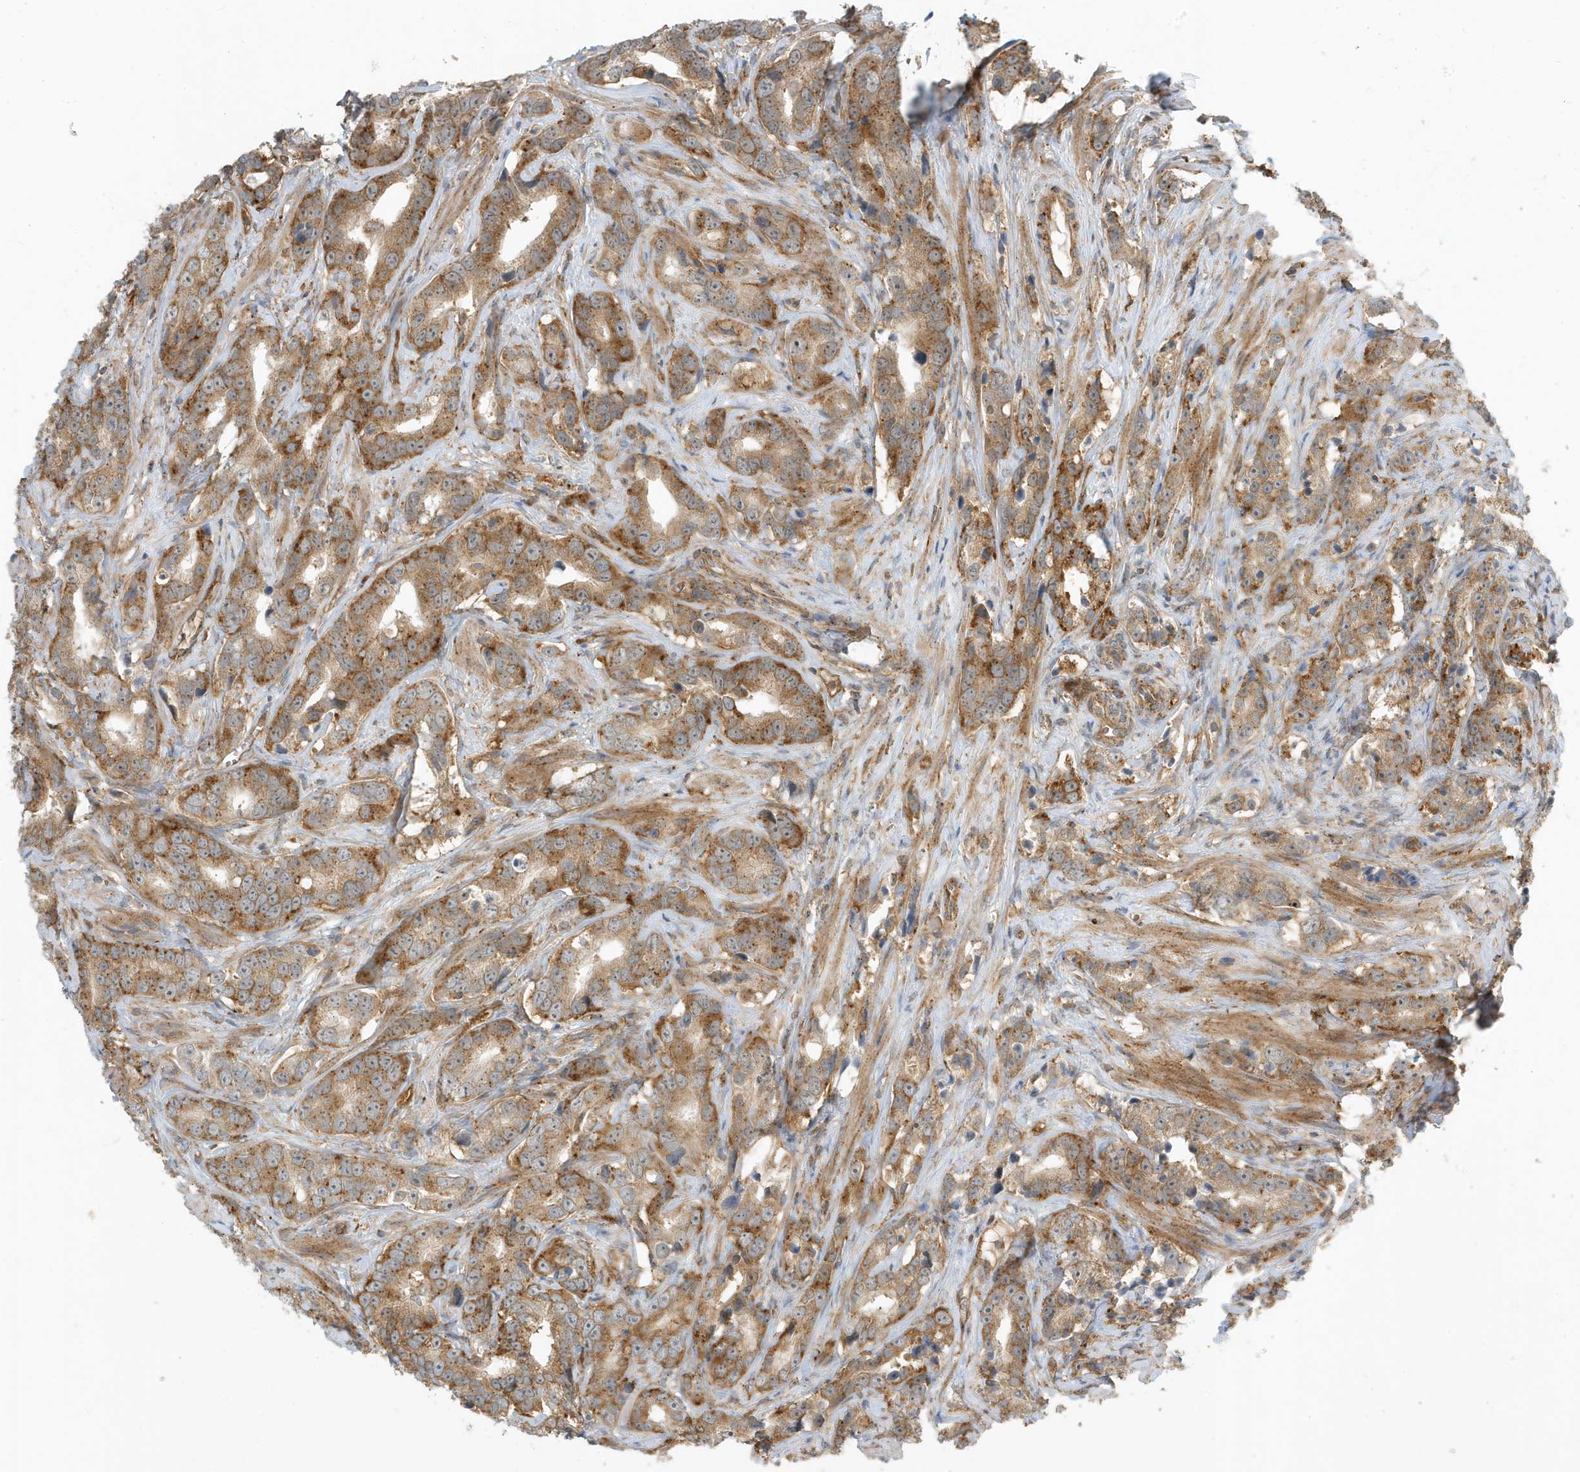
{"staining": {"intensity": "moderate", "quantity": ">75%", "location": "cytoplasmic/membranous"}, "tissue": "prostate cancer", "cell_type": "Tumor cells", "image_type": "cancer", "snomed": [{"axis": "morphology", "description": "Adenocarcinoma, High grade"}, {"axis": "topography", "description": "Prostate"}], "caption": "The photomicrograph displays staining of prostate cancer (adenocarcinoma (high-grade)), revealing moderate cytoplasmic/membranous protein expression (brown color) within tumor cells. (DAB (3,3'-diaminobenzidine) IHC with brightfield microscopy, high magnification).", "gene": "FYCO1", "patient": {"sex": "male", "age": 62}}